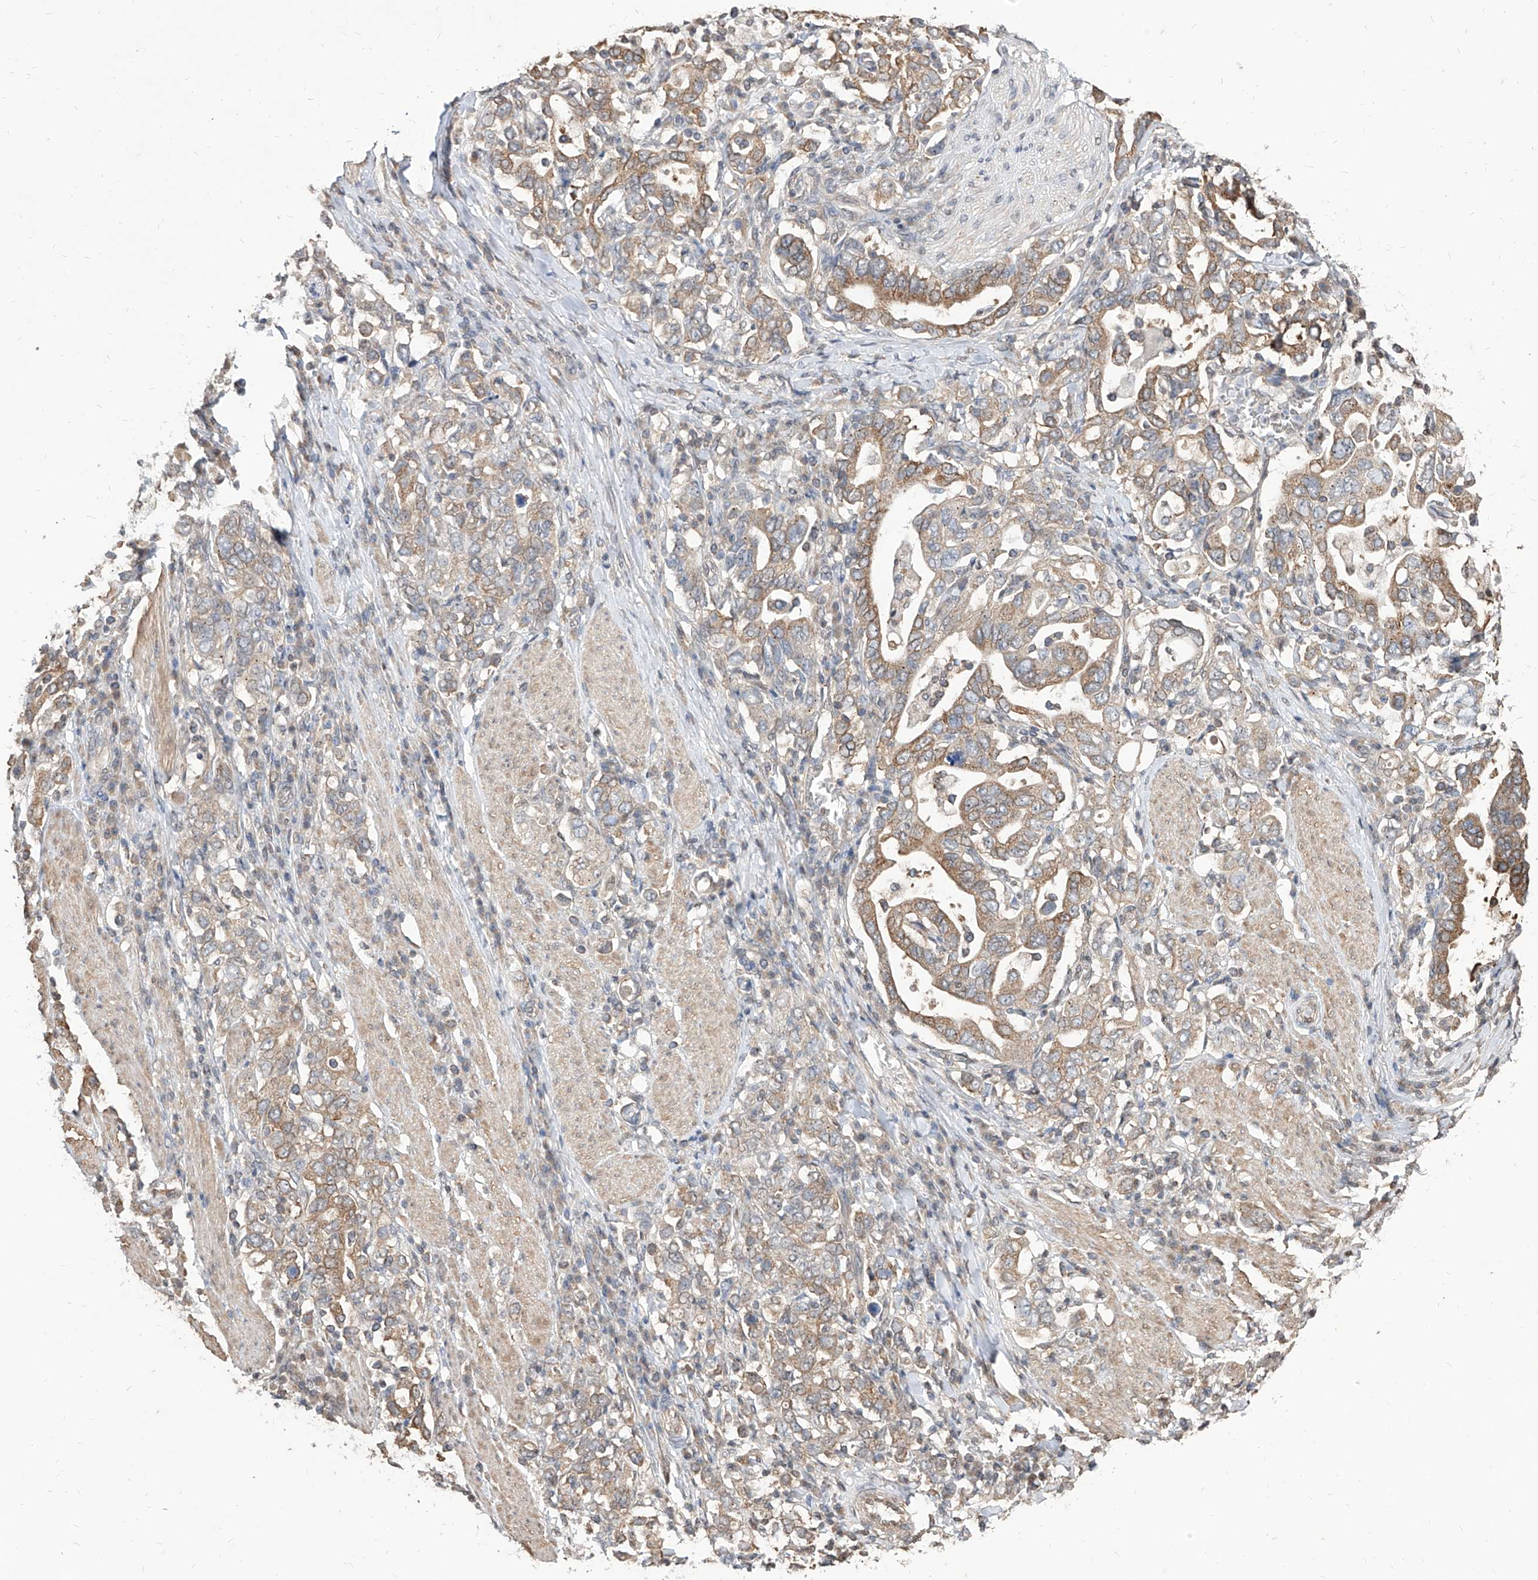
{"staining": {"intensity": "moderate", "quantity": ">75%", "location": "cytoplasmic/membranous"}, "tissue": "stomach cancer", "cell_type": "Tumor cells", "image_type": "cancer", "snomed": [{"axis": "morphology", "description": "Adenocarcinoma, NOS"}, {"axis": "topography", "description": "Stomach, upper"}], "caption": "Immunohistochemistry (IHC) histopathology image of stomach cancer (adenocarcinoma) stained for a protein (brown), which reveals medium levels of moderate cytoplasmic/membranous staining in approximately >75% of tumor cells.", "gene": "C8orf82", "patient": {"sex": "male", "age": 62}}